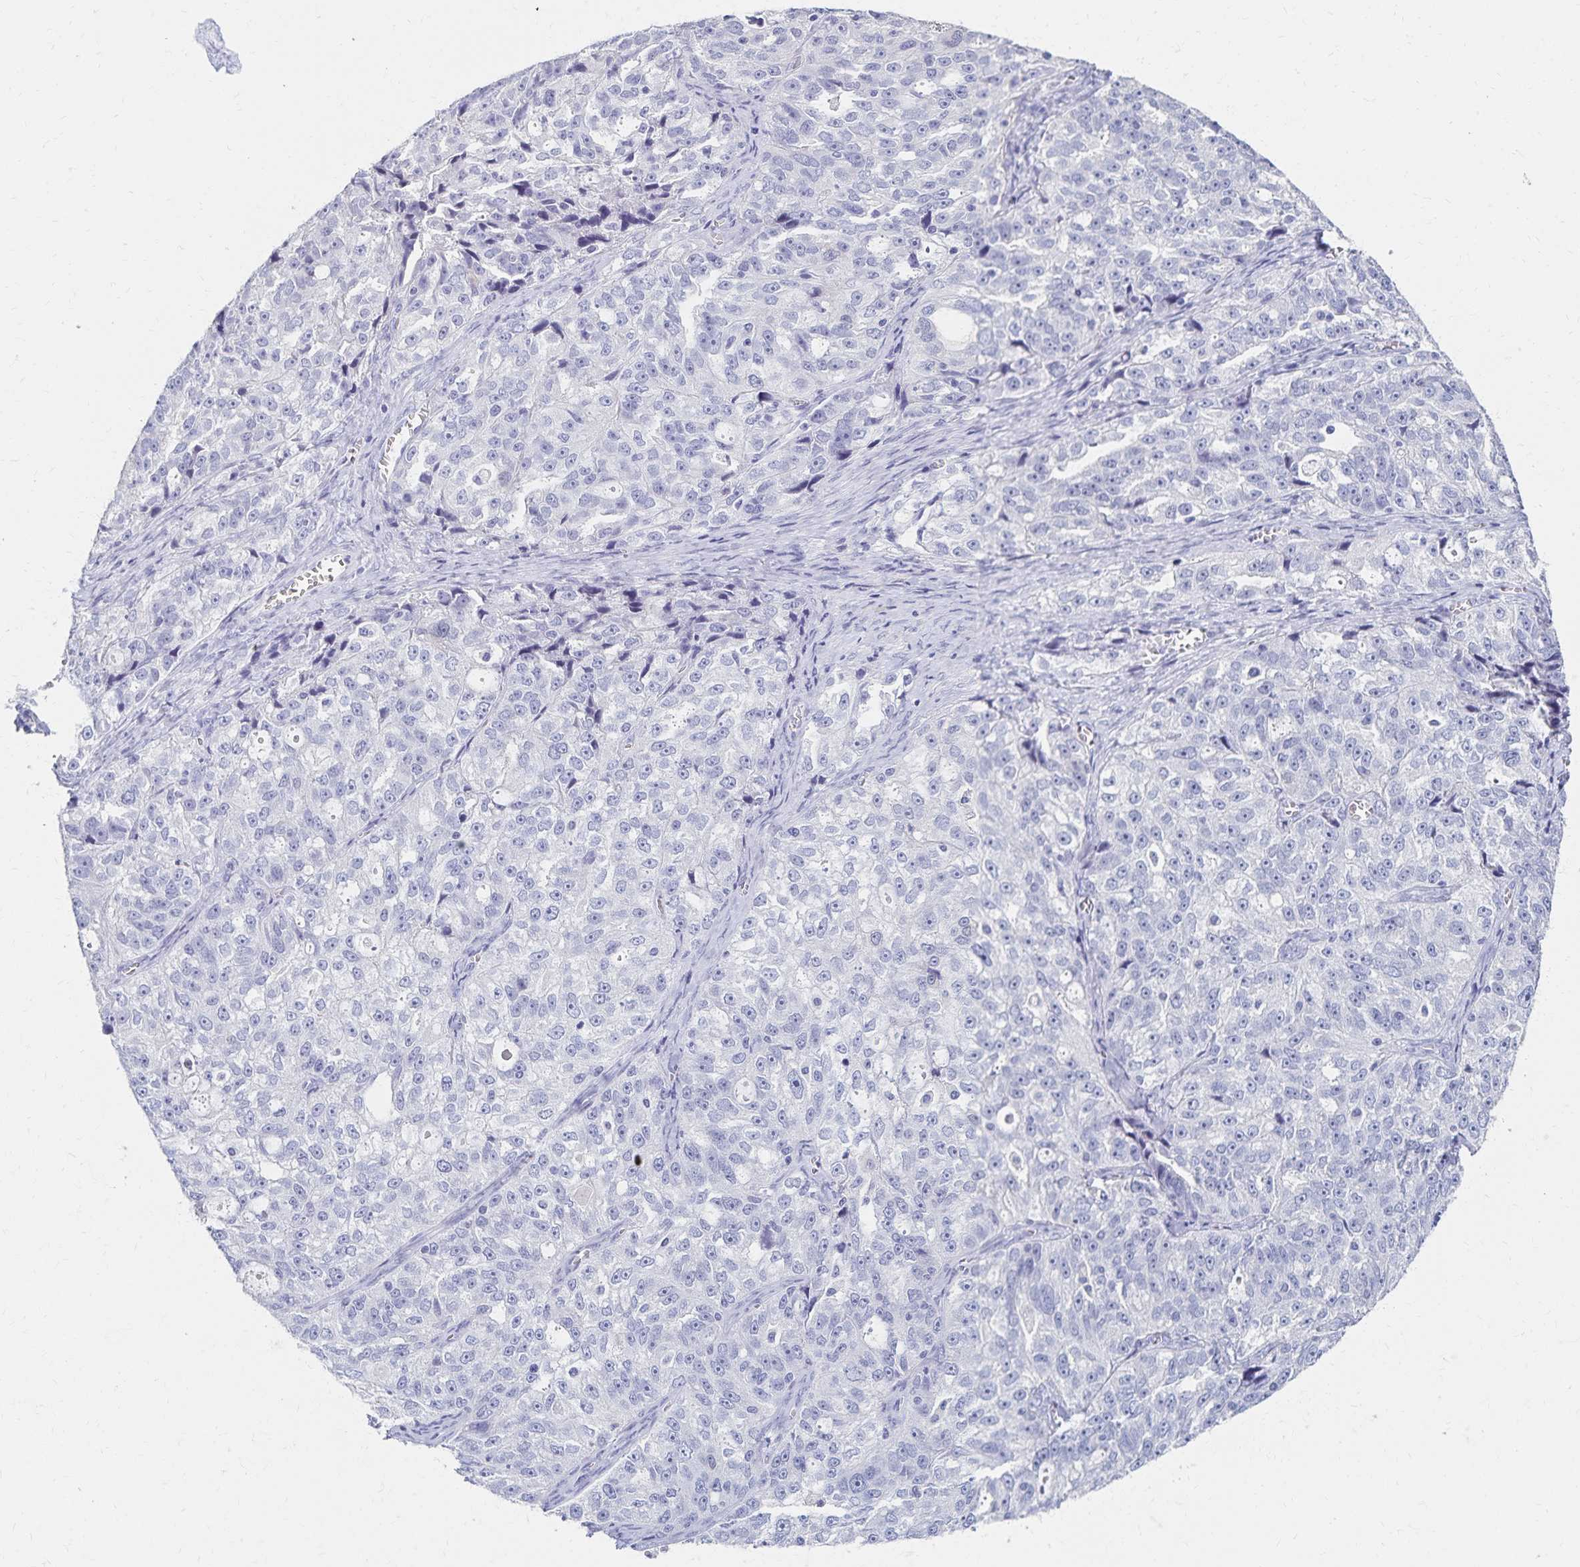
{"staining": {"intensity": "negative", "quantity": "none", "location": "none"}, "tissue": "ovarian cancer", "cell_type": "Tumor cells", "image_type": "cancer", "snomed": [{"axis": "morphology", "description": "Cystadenocarcinoma, serous, NOS"}, {"axis": "topography", "description": "Ovary"}], "caption": "Human ovarian serous cystadenocarcinoma stained for a protein using immunohistochemistry reveals no expression in tumor cells.", "gene": "C2orf50", "patient": {"sex": "female", "age": 51}}